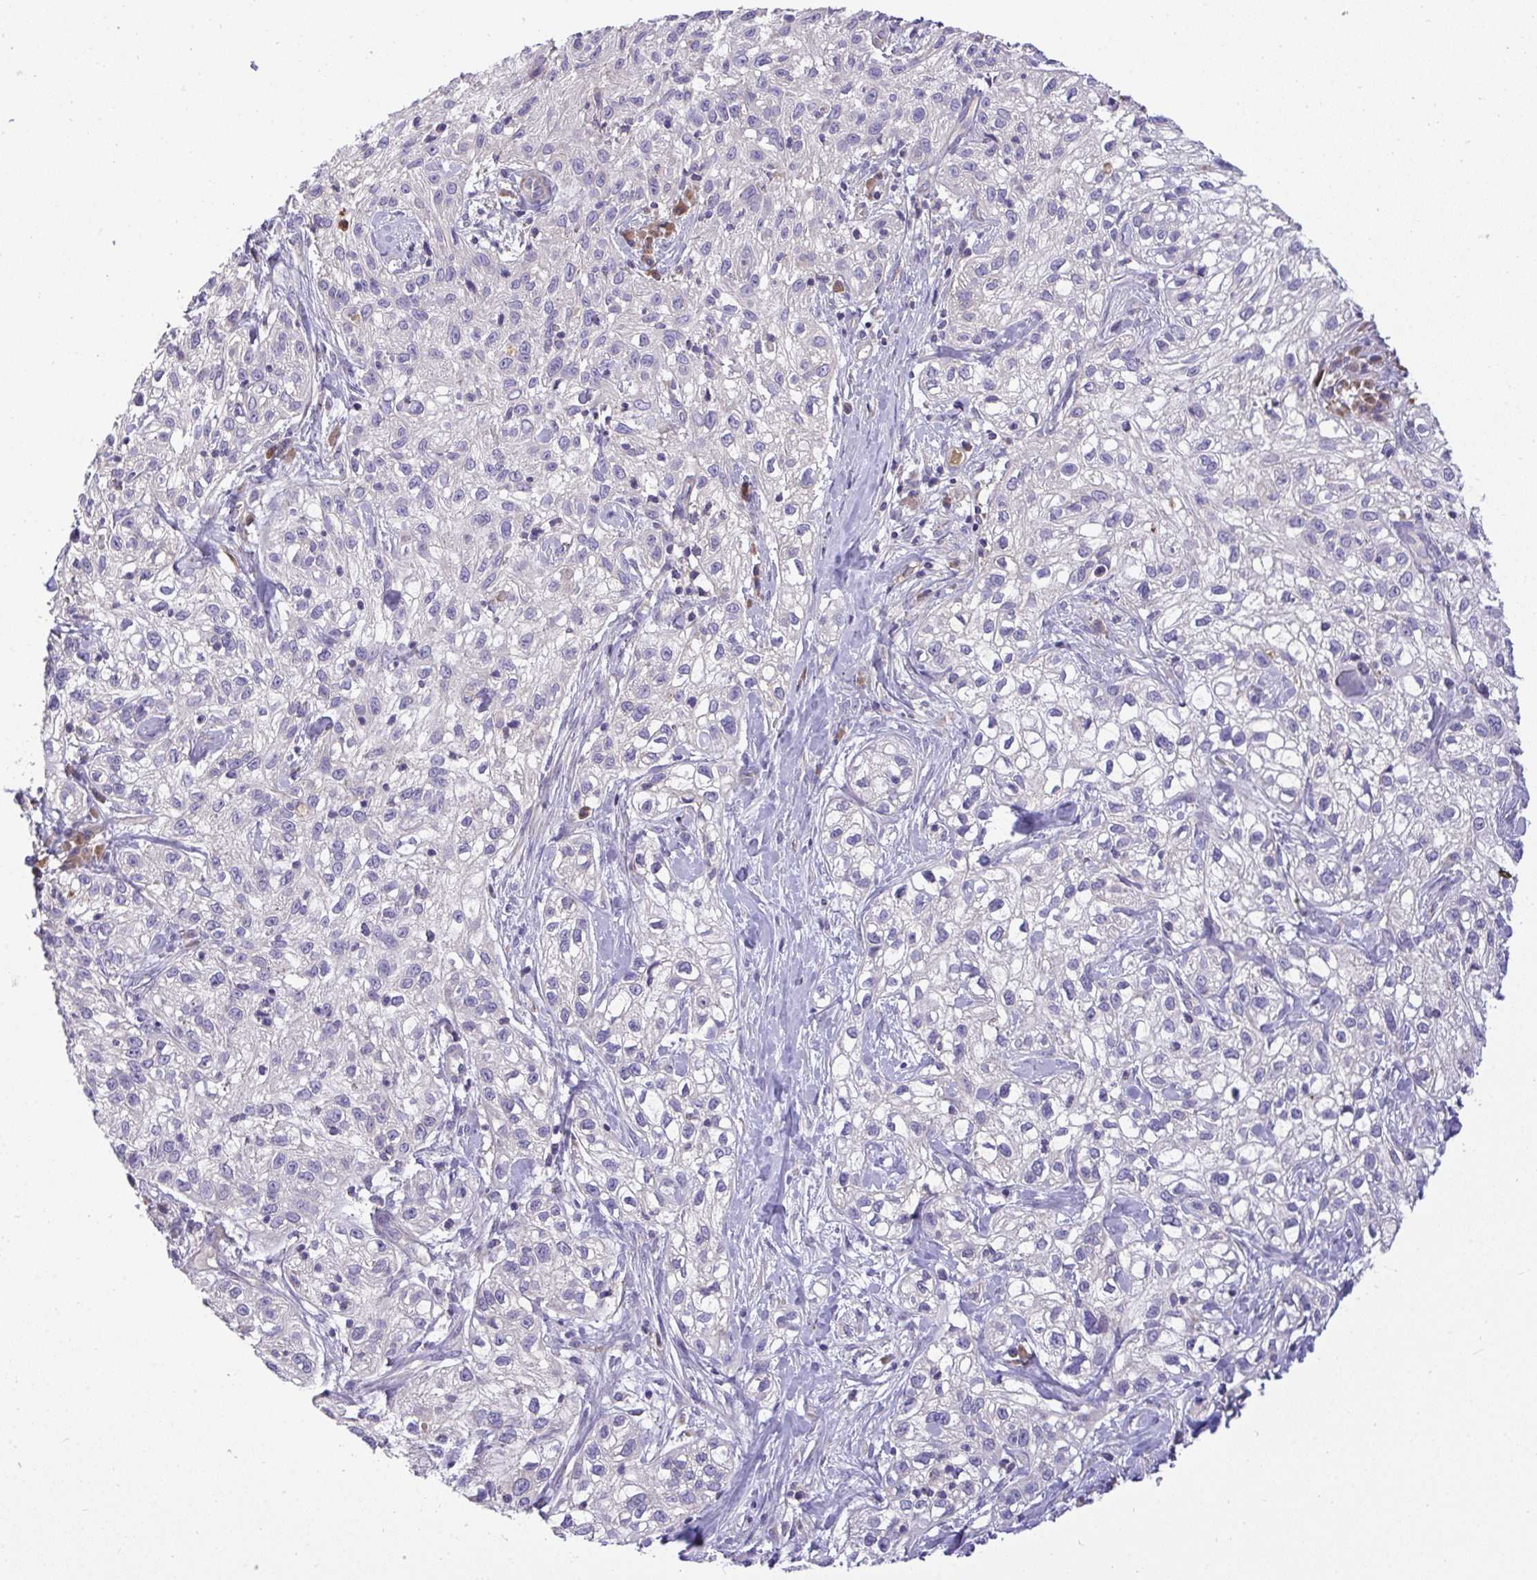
{"staining": {"intensity": "negative", "quantity": "none", "location": "none"}, "tissue": "skin cancer", "cell_type": "Tumor cells", "image_type": "cancer", "snomed": [{"axis": "morphology", "description": "Squamous cell carcinoma, NOS"}, {"axis": "topography", "description": "Skin"}], "caption": "Immunohistochemistry photomicrograph of human skin cancer stained for a protein (brown), which reveals no positivity in tumor cells.", "gene": "ZNF581", "patient": {"sex": "male", "age": 82}}